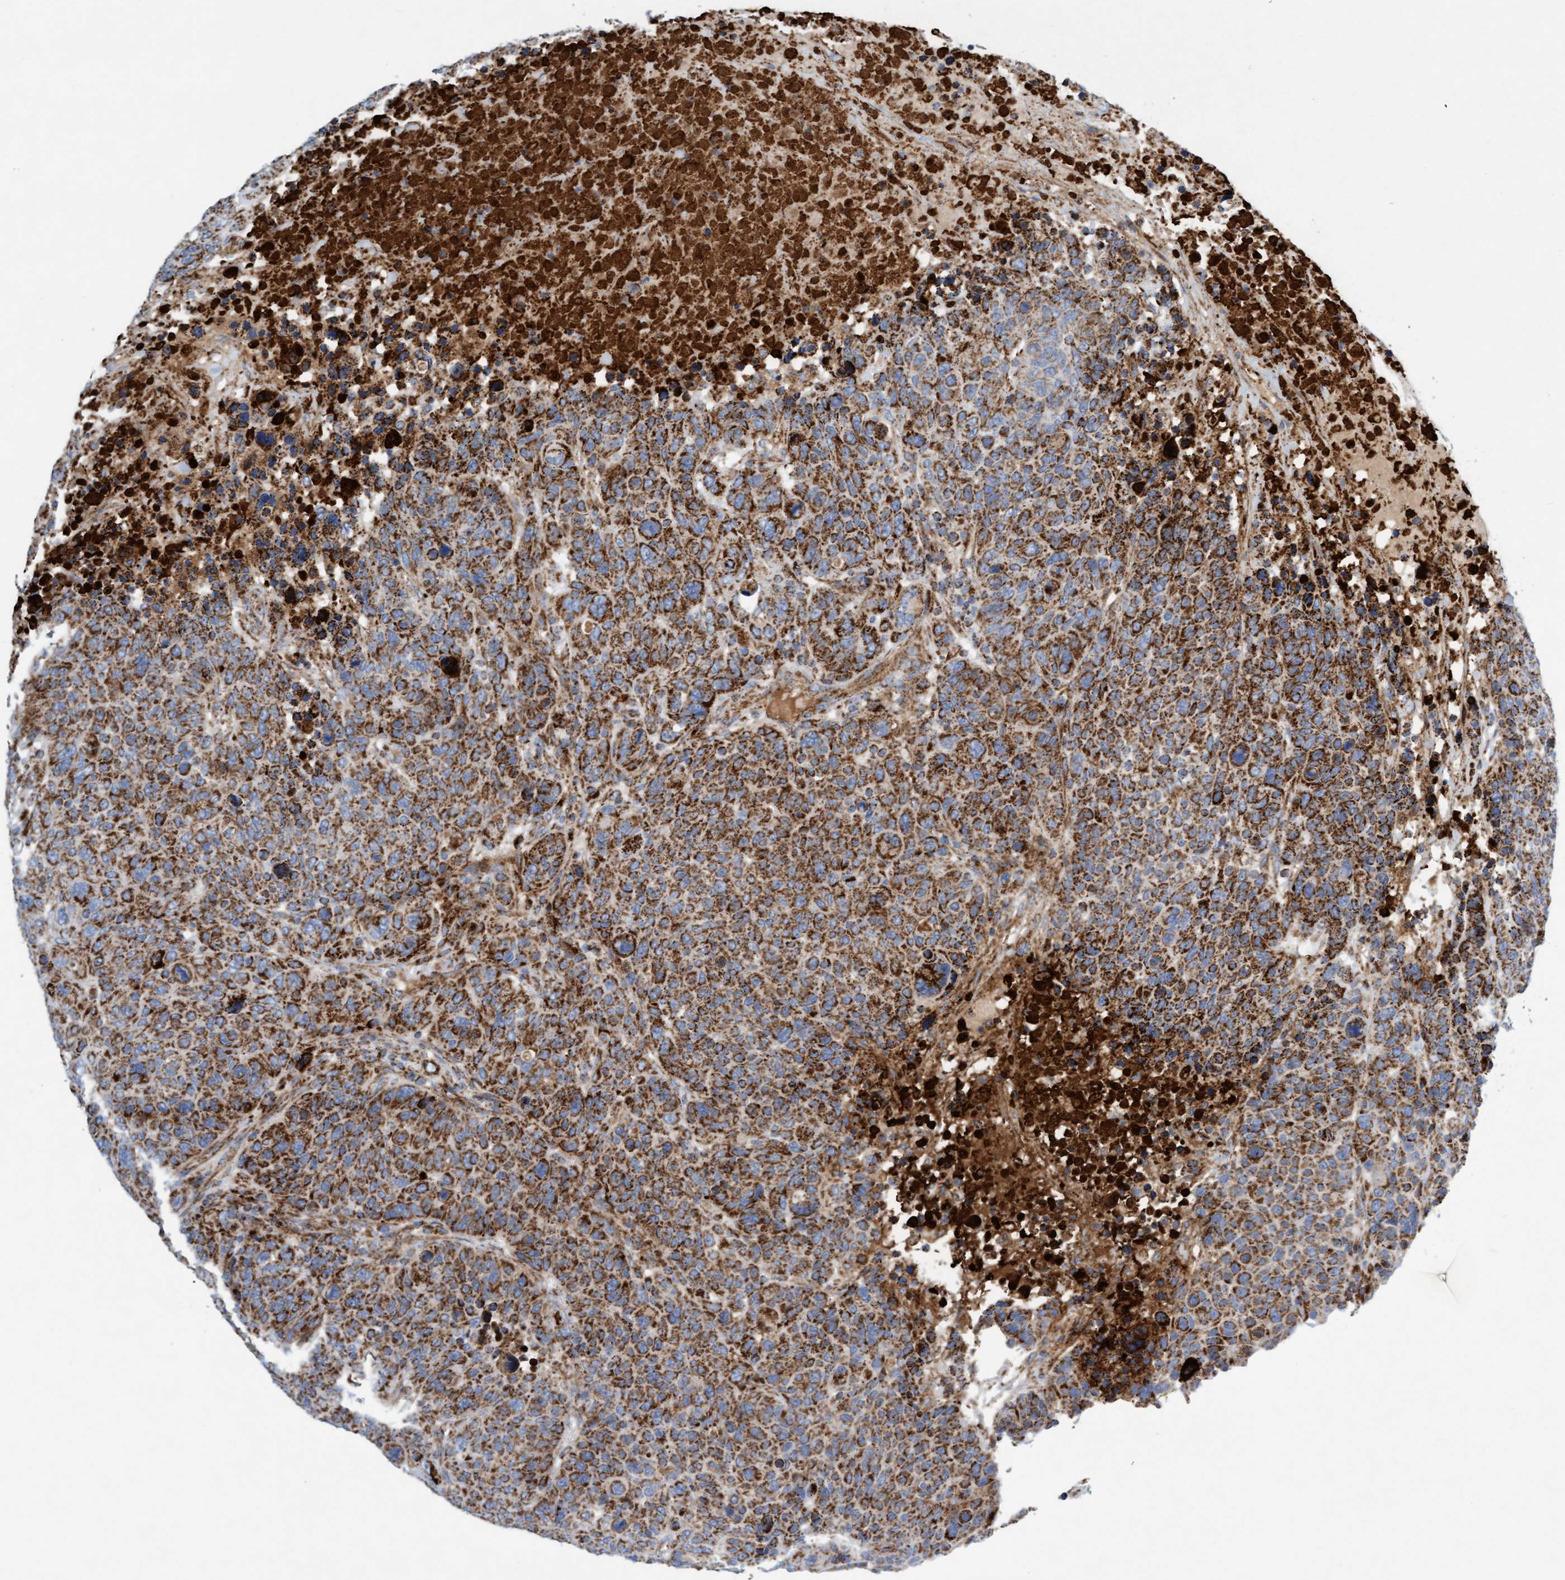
{"staining": {"intensity": "strong", "quantity": ">75%", "location": "cytoplasmic/membranous"}, "tissue": "breast cancer", "cell_type": "Tumor cells", "image_type": "cancer", "snomed": [{"axis": "morphology", "description": "Duct carcinoma"}, {"axis": "topography", "description": "Breast"}], "caption": "Breast cancer (intraductal carcinoma) was stained to show a protein in brown. There is high levels of strong cytoplasmic/membranous staining in about >75% of tumor cells. The staining is performed using DAB brown chromogen to label protein expression. The nuclei are counter-stained blue using hematoxylin.", "gene": "GGTA1", "patient": {"sex": "female", "age": 37}}